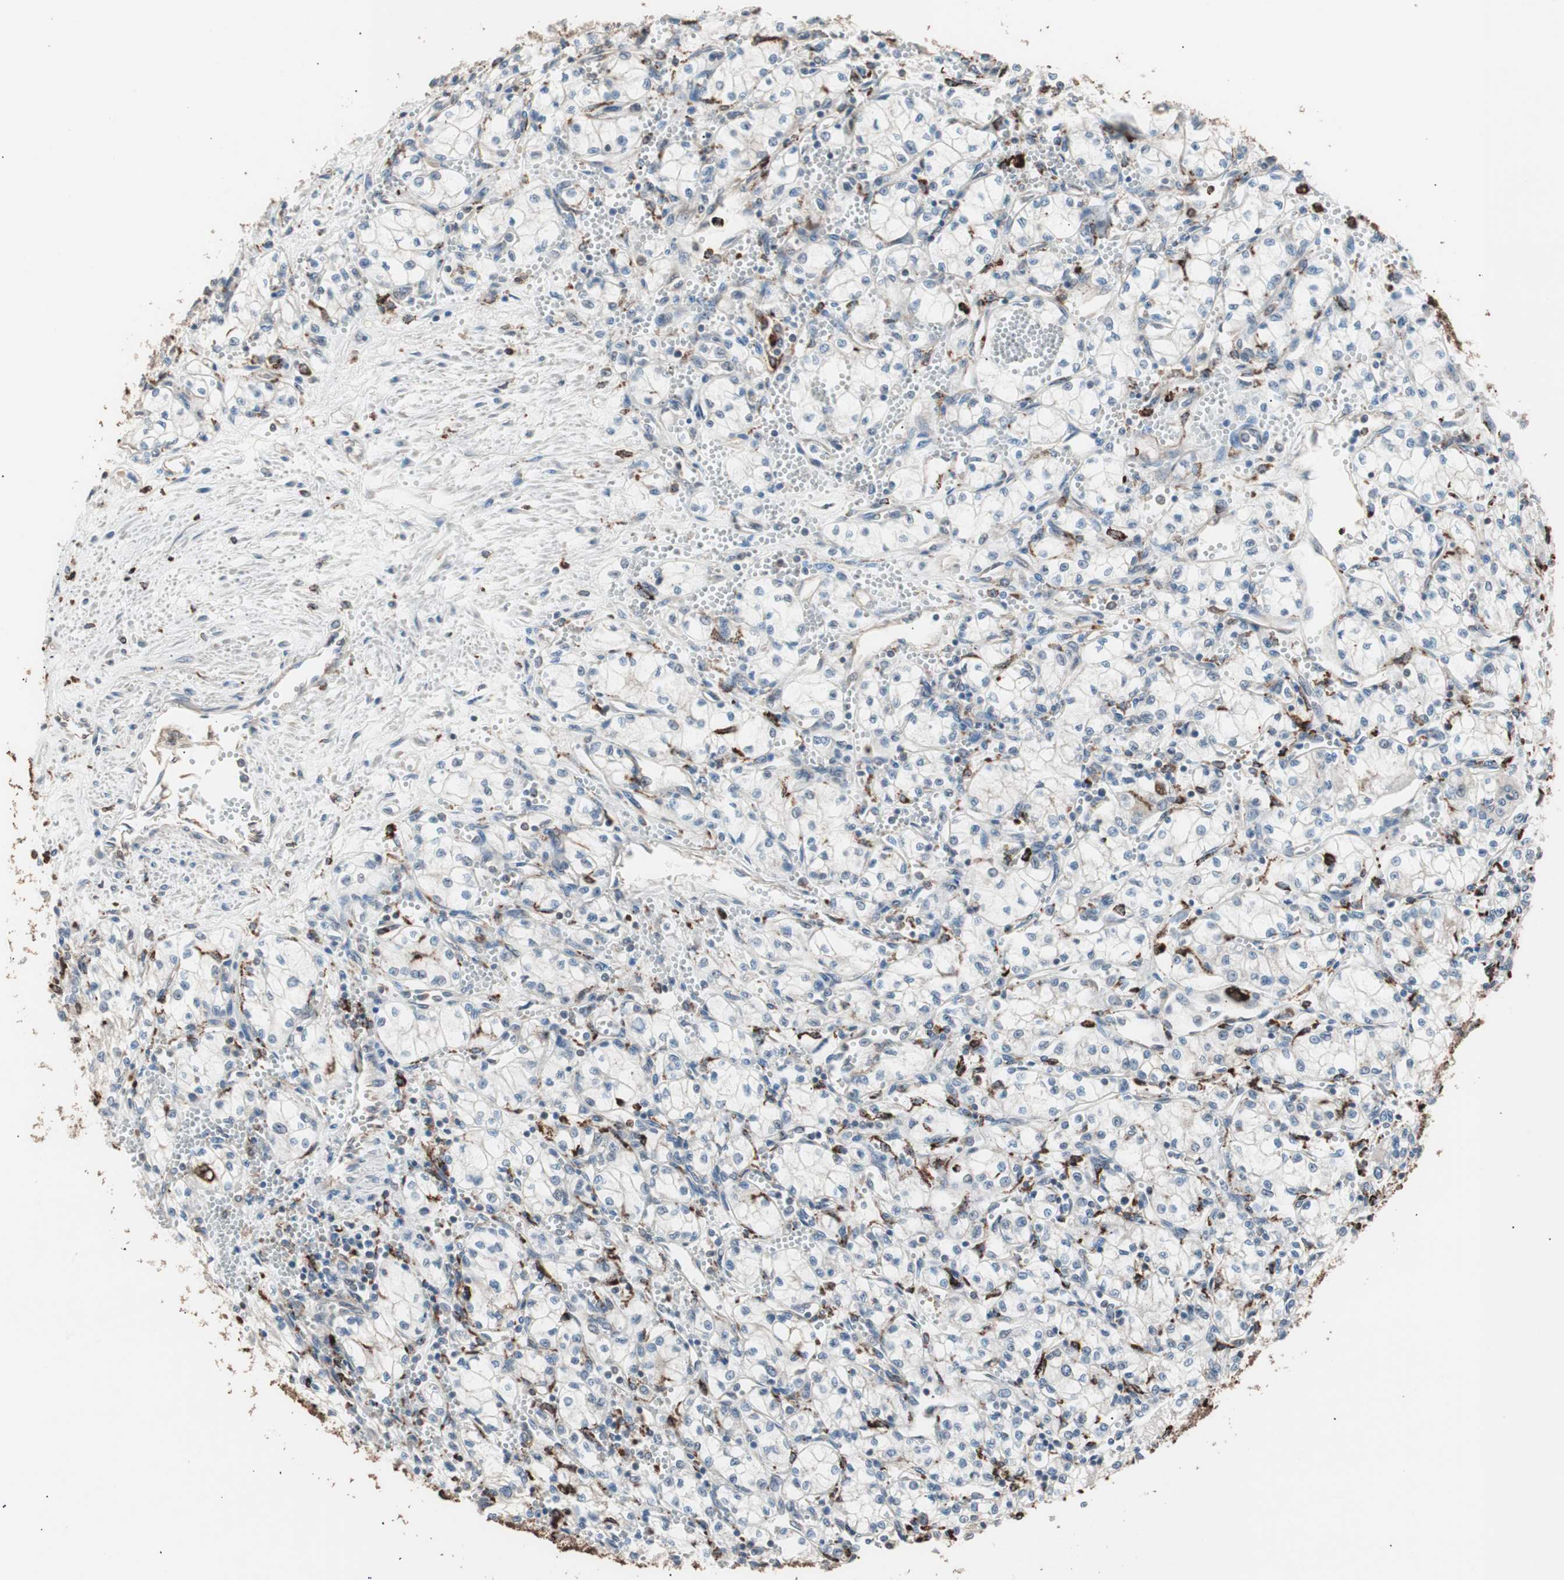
{"staining": {"intensity": "negative", "quantity": "none", "location": "none"}, "tissue": "renal cancer", "cell_type": "Tumor cells", "image_type": "cancer", "snomed": [{"axis": "morphology", "description": "Normal tissue, NOS"}, {"axis": "morphology", "description": "Adenocarcinoma, NOS"}, {"axis": "topography", "description": "Kidney"}], "caption": "A photomicrograph of renal adenocarcinoma stained for a protein reveals no brown staining in tumor cells.", "gene": "CCT3", "patient": {"sex": "male", "age": 59}}